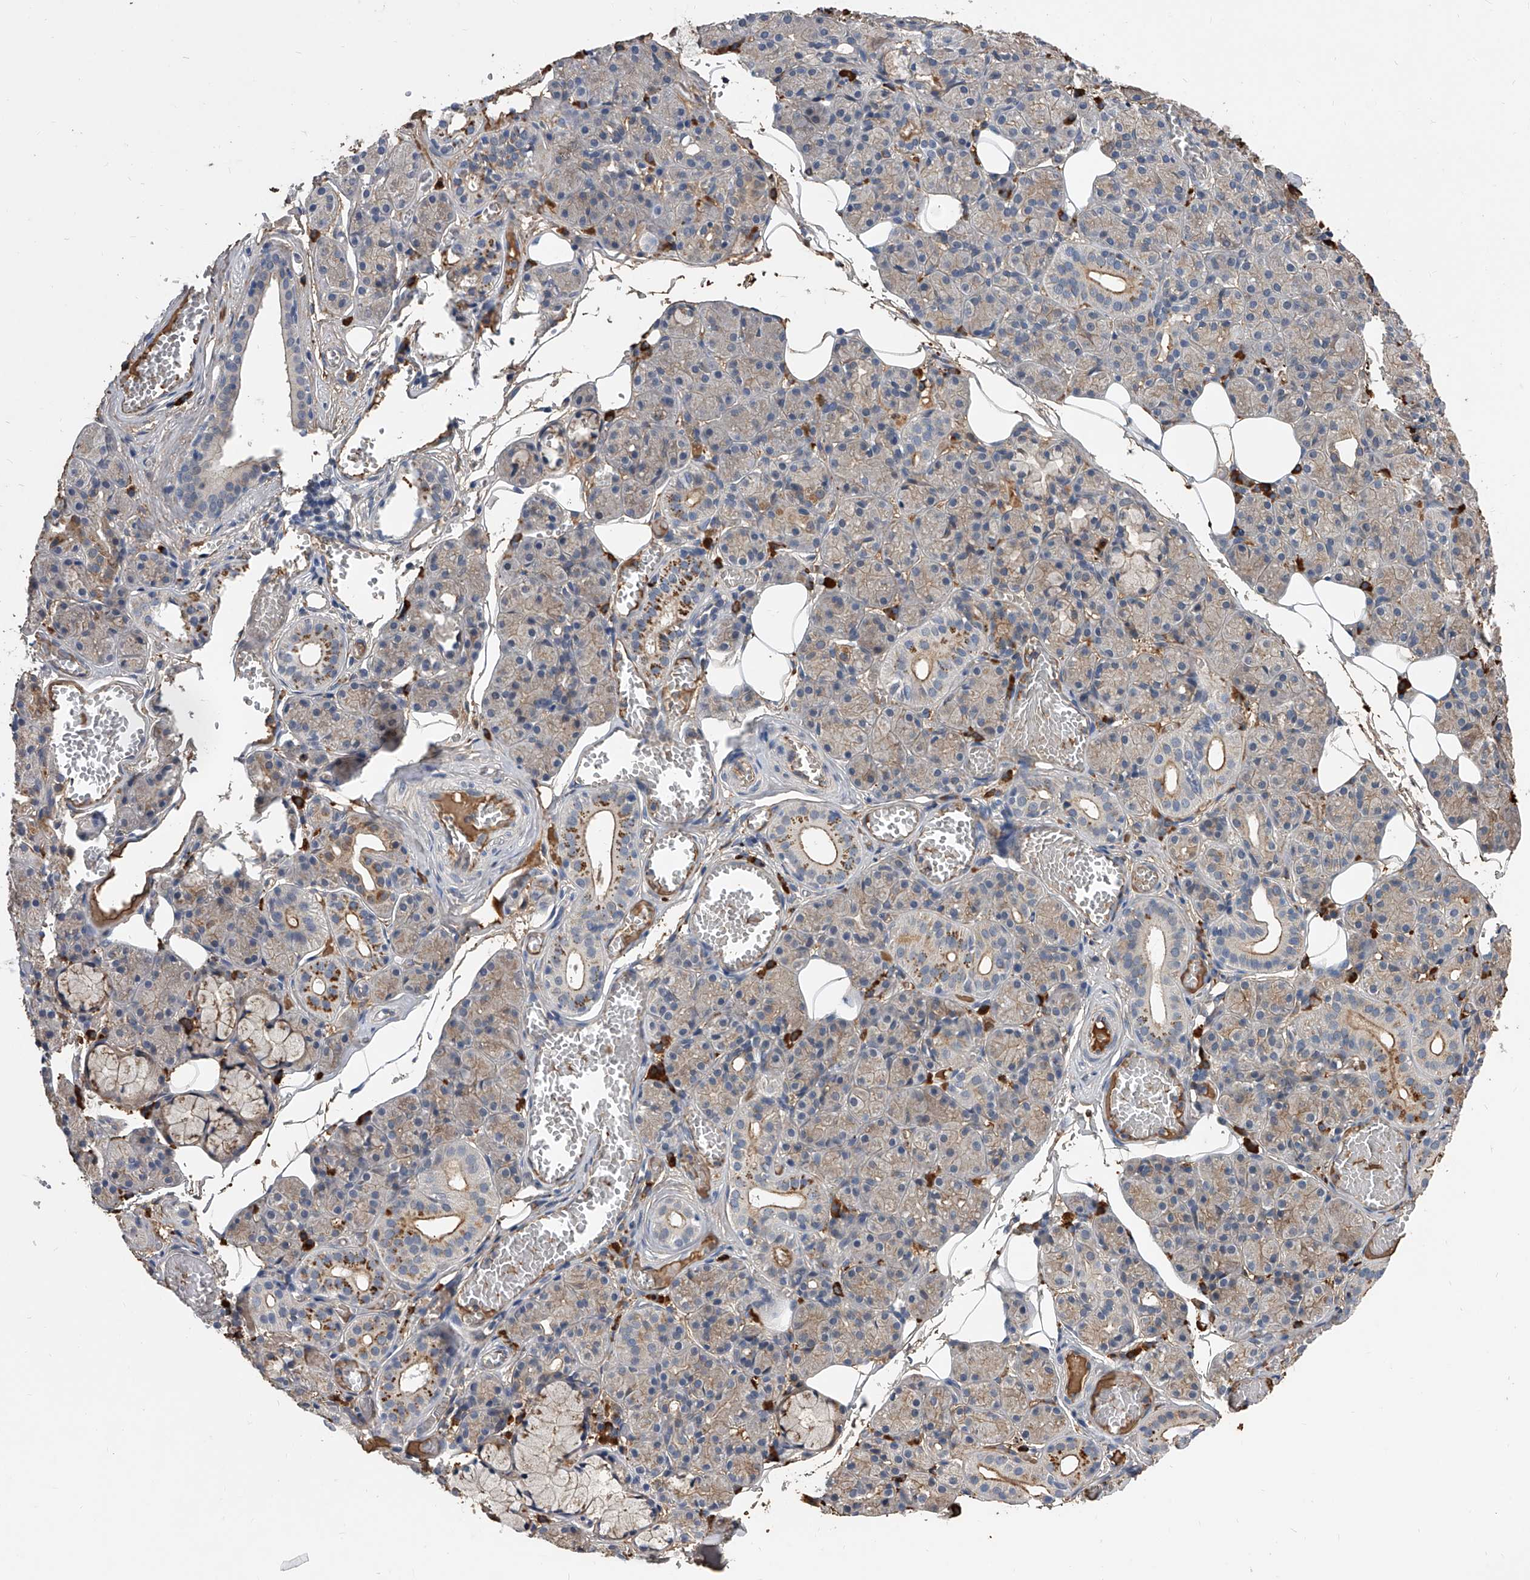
{"staining": {"intensity": "moderate", "quantity": "<25%", "location": "cytoplasmic/membranous"}, "tissue": "salivary gland", "cell_type": "Glandular cells", "image_type": "normal", "snomed": [{"axis": "morphology", "description": "Normal tissue, NOS"}, {"axis": "topography", "description": "Salivary gland"}], "caption": "An immunohistochemistry histopathology image of unremarkable tissue is shown. Protein staining in brown shows moderate cytoplasmic/membranous positivity in salivary gland within glandular cells. The staining was performed using DAB, with brown indicating positive protein expression. Nuclei are stained blue with hematoxylin.", "gene": "ZNF25", "patient": {"sex": "male", "age": 63}}